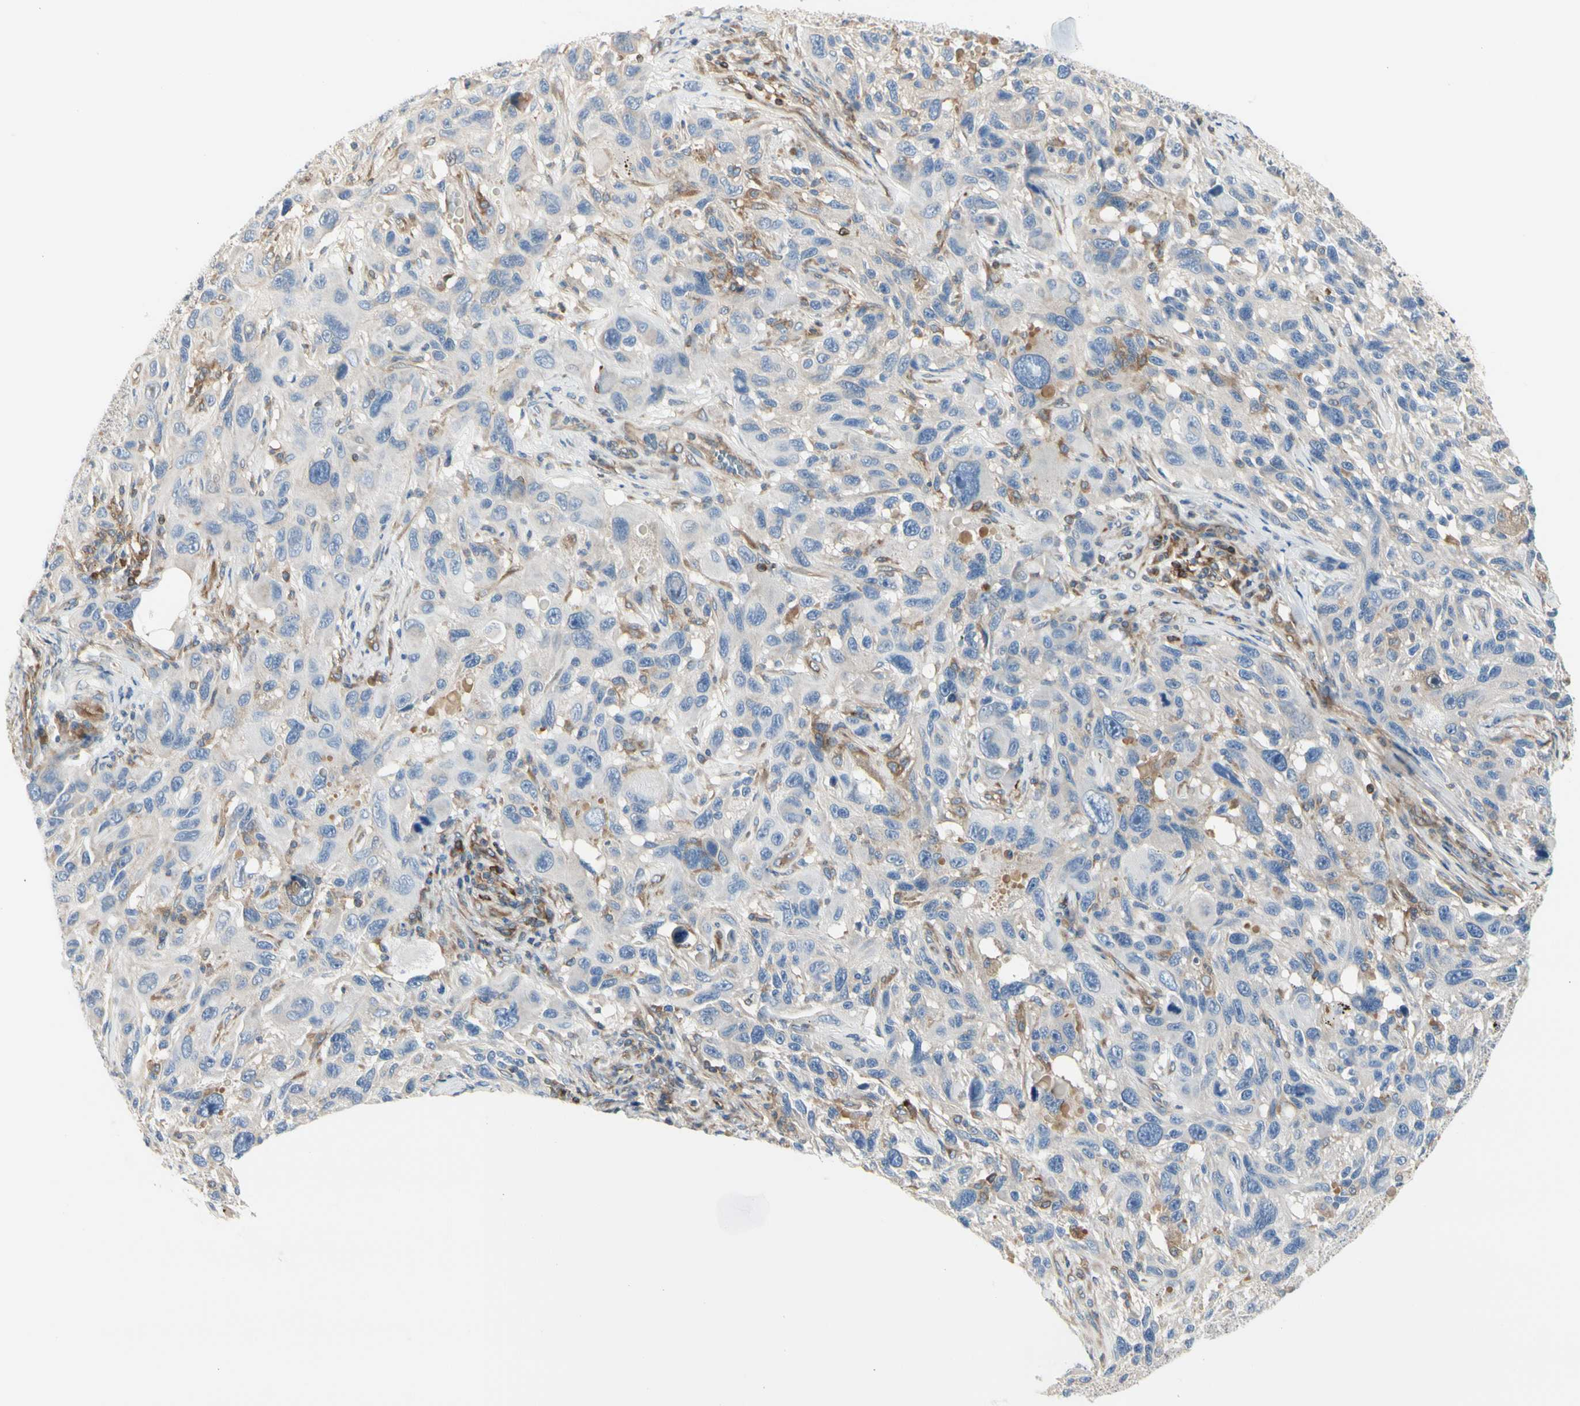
{"staining": {"intensity": "negative", "quantity": "none", "location": "none"}, "tissue": "melanoma", "cell_type": "Tumor cells", "image_type": "cancer", "snomed": [{"axis": "morphology", "description": "Malignant melanoma, NOS"}, {"axis": "topography", "description": "Skin"}], "caption": "This is an immunohistochemistry (IHC) image of human malignant melanoma. There is no staining in tumor cells.", "gene": "NFKB2", "patient": {"sex": "male", "age": 53}}